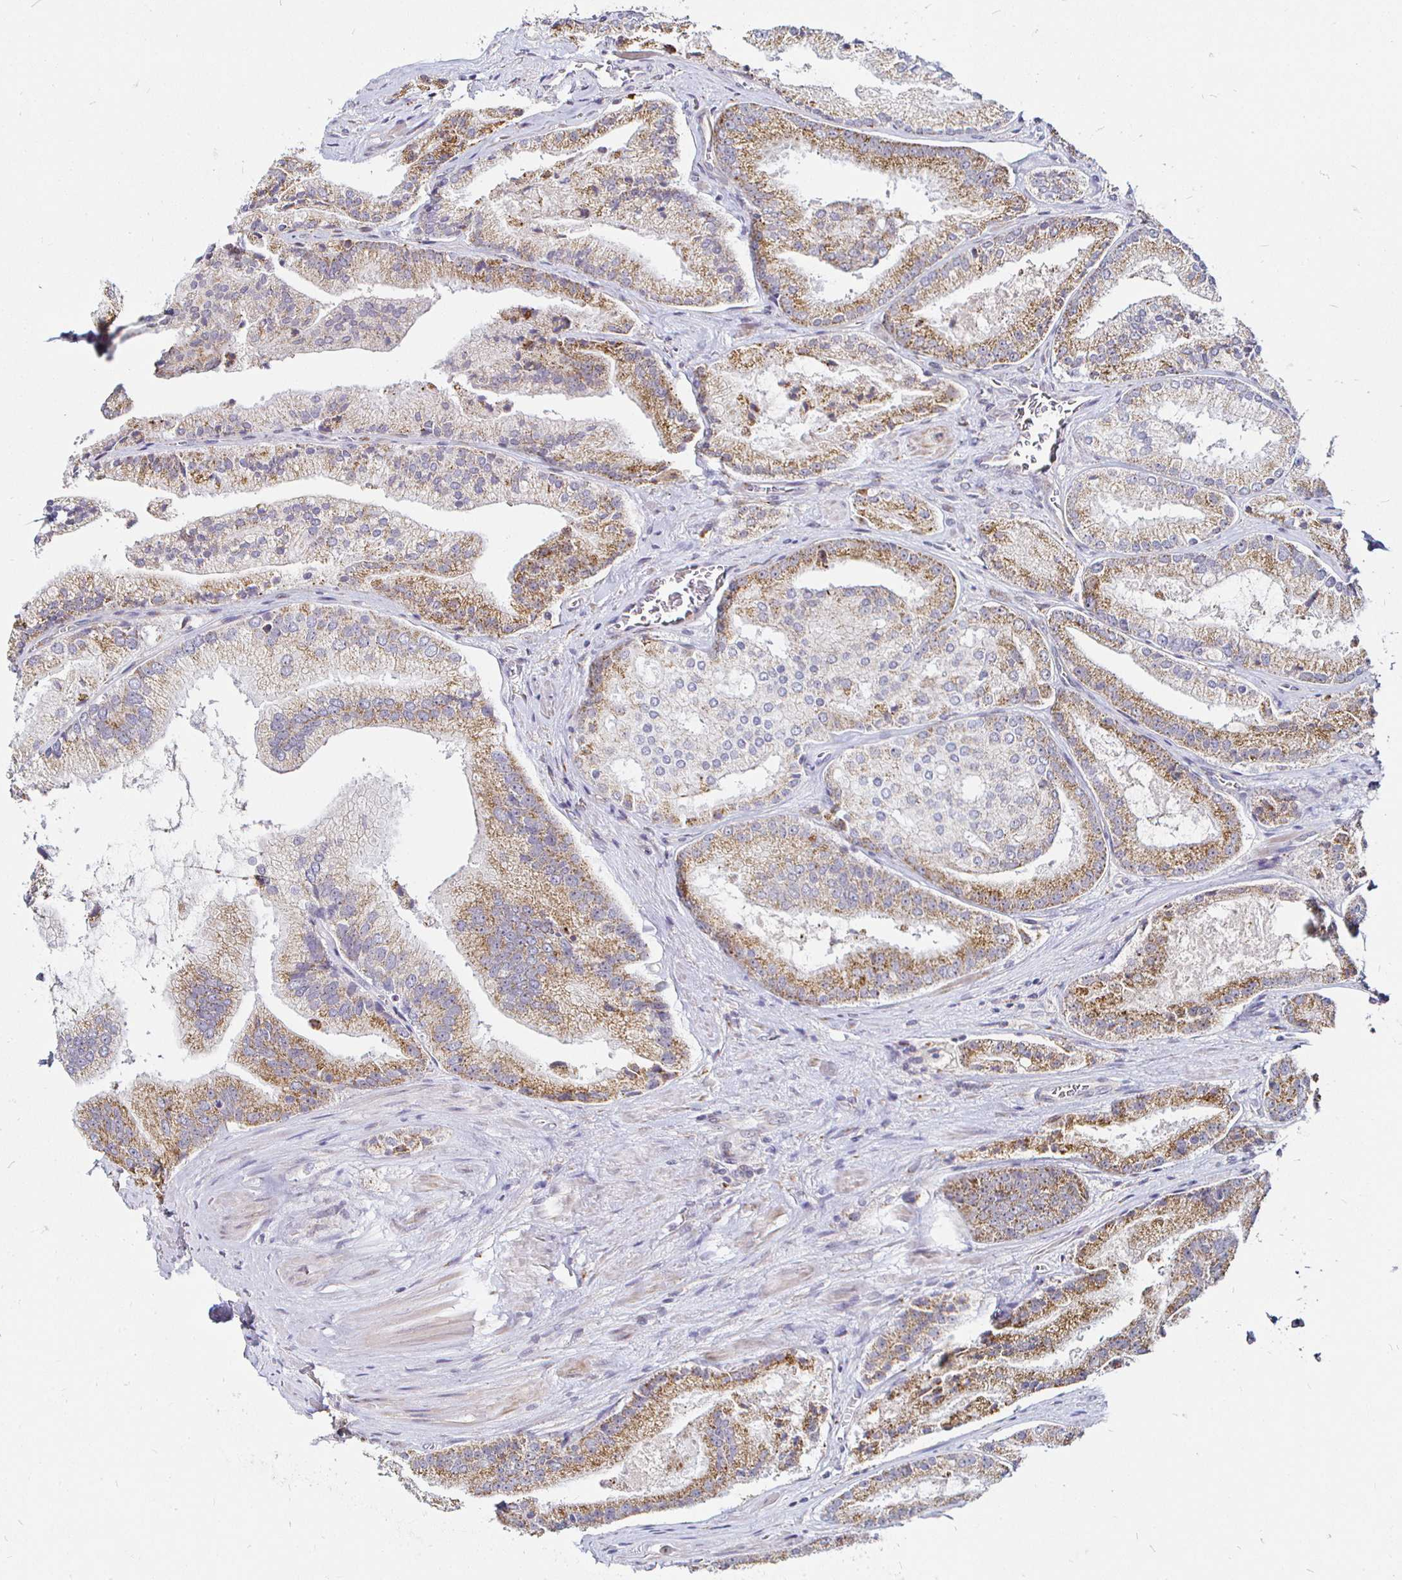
{"staining": {"intensity": "moderate", "quantity": ">75%", "location": "cytoplasmic/membranous"}, "tissue": "prostate cancer", "cell_type": "Tumor cells", "image_type": "cancer", "snomed": [{"axis": "morphology", "description": "Adenocarcinoma, High grade"}, {"axis": "topography", "description": "Prostate"}], "caption": "This photomicrograph reveals IHC staining of human adenocarcinoma (high-grade) (prostate), with medium moderate cytoplasmic/membranous staining in about >75% of tumor cells.", "gene": "ATG3", "patient": {"sex": "male", "age": 73}}